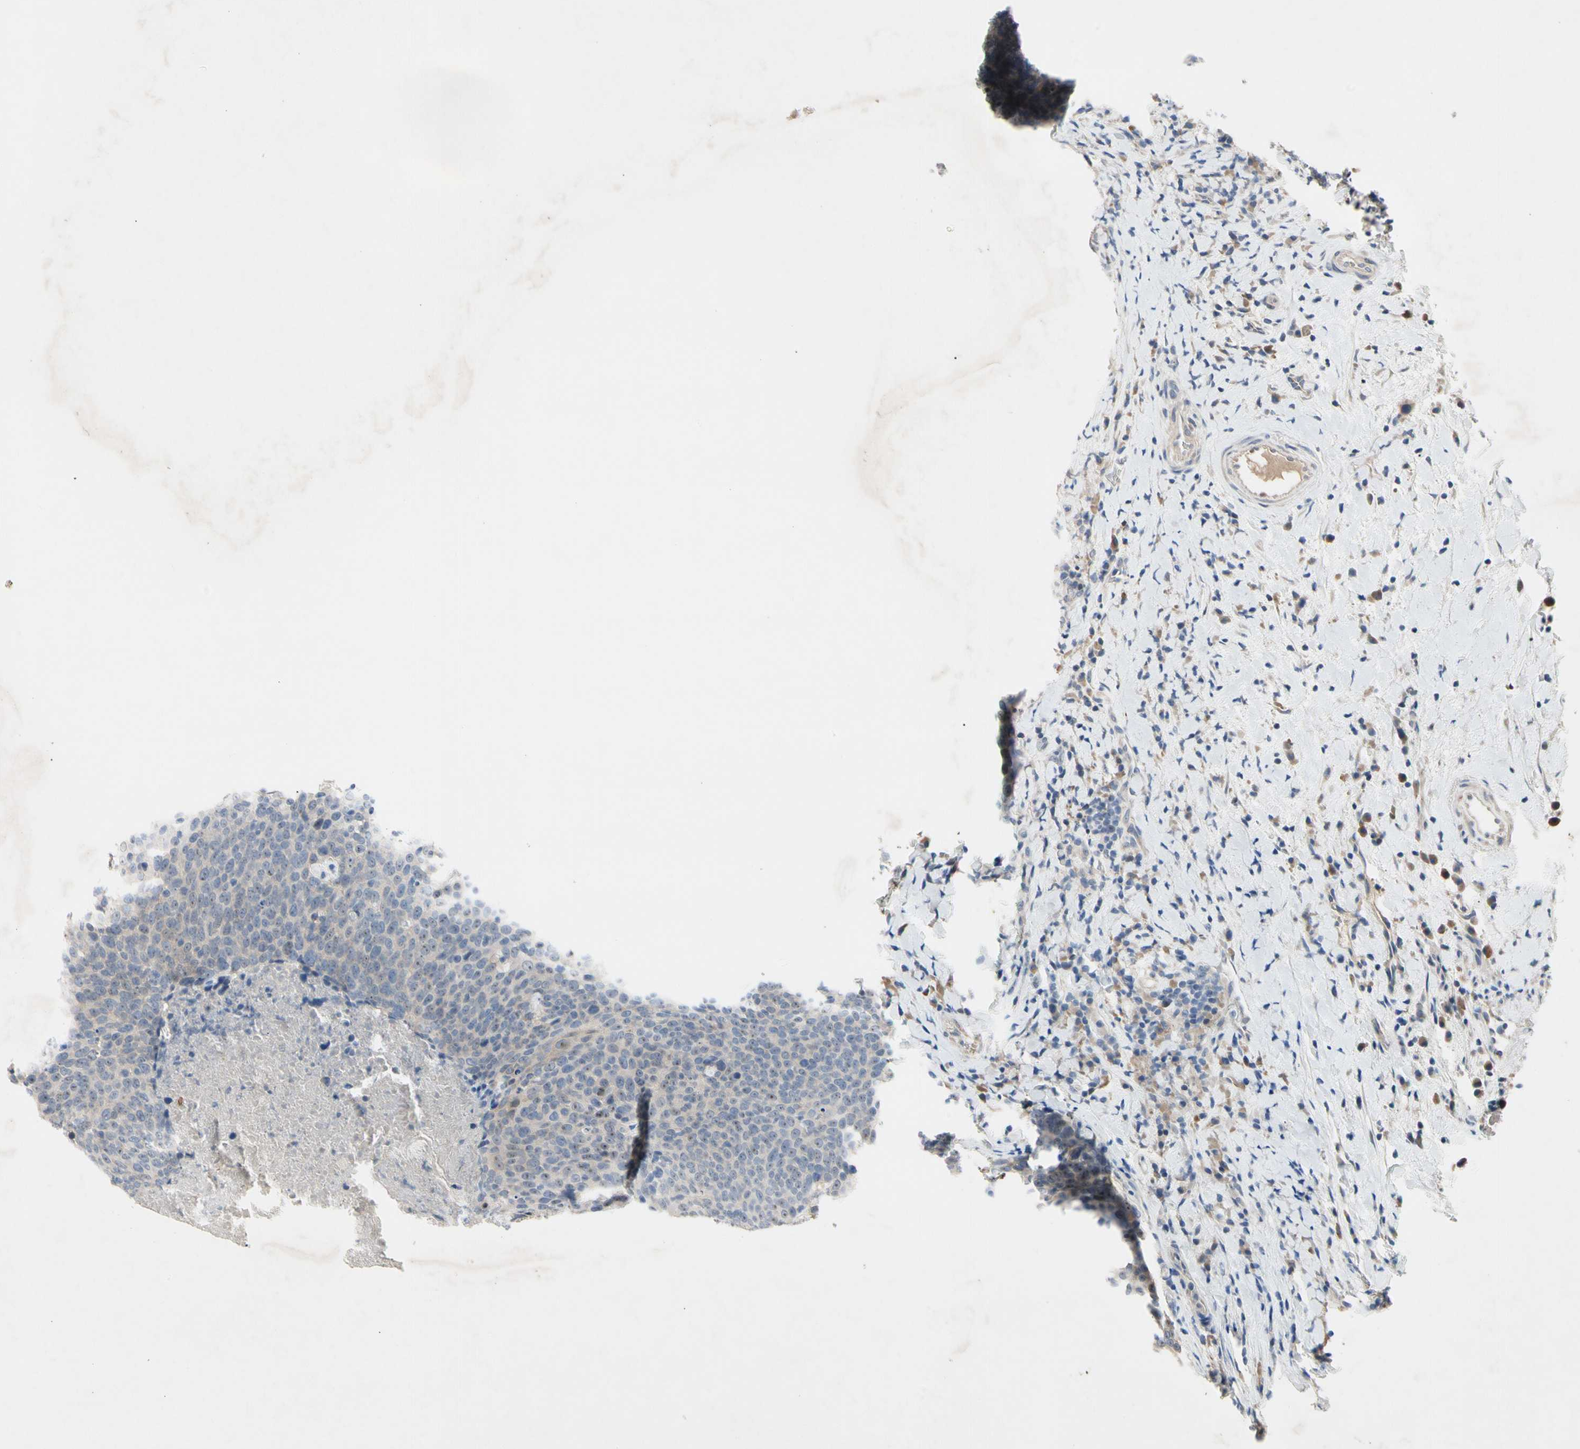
{"staining": {"intensity": "weak", "quantity": "25%-75%", "location": "cytoplasmic/membranous"}, "tissue": "head and neck cancer", "cell_type": "Tumor cells", "image_type": "cancer", "snomed": [{"axis": "morphology", "description": "Squamous cell carcinoma, NOS"}, {"axis": "morphology", "description": "Squamous cell carcinoma, metastatic, NOS"}, {"axis": "topography", "description": "Lymph node"}, {"axis": "topography", "description": "Head-Neck"}], "caption": "Head and neck squamous cell carcinoma tissue reveals weak cytoplasmic/membranous staining in approximately 25%-75% of tumor cells", "gene": "GAS6", "patient": {"sex": "male", "age": 62}}